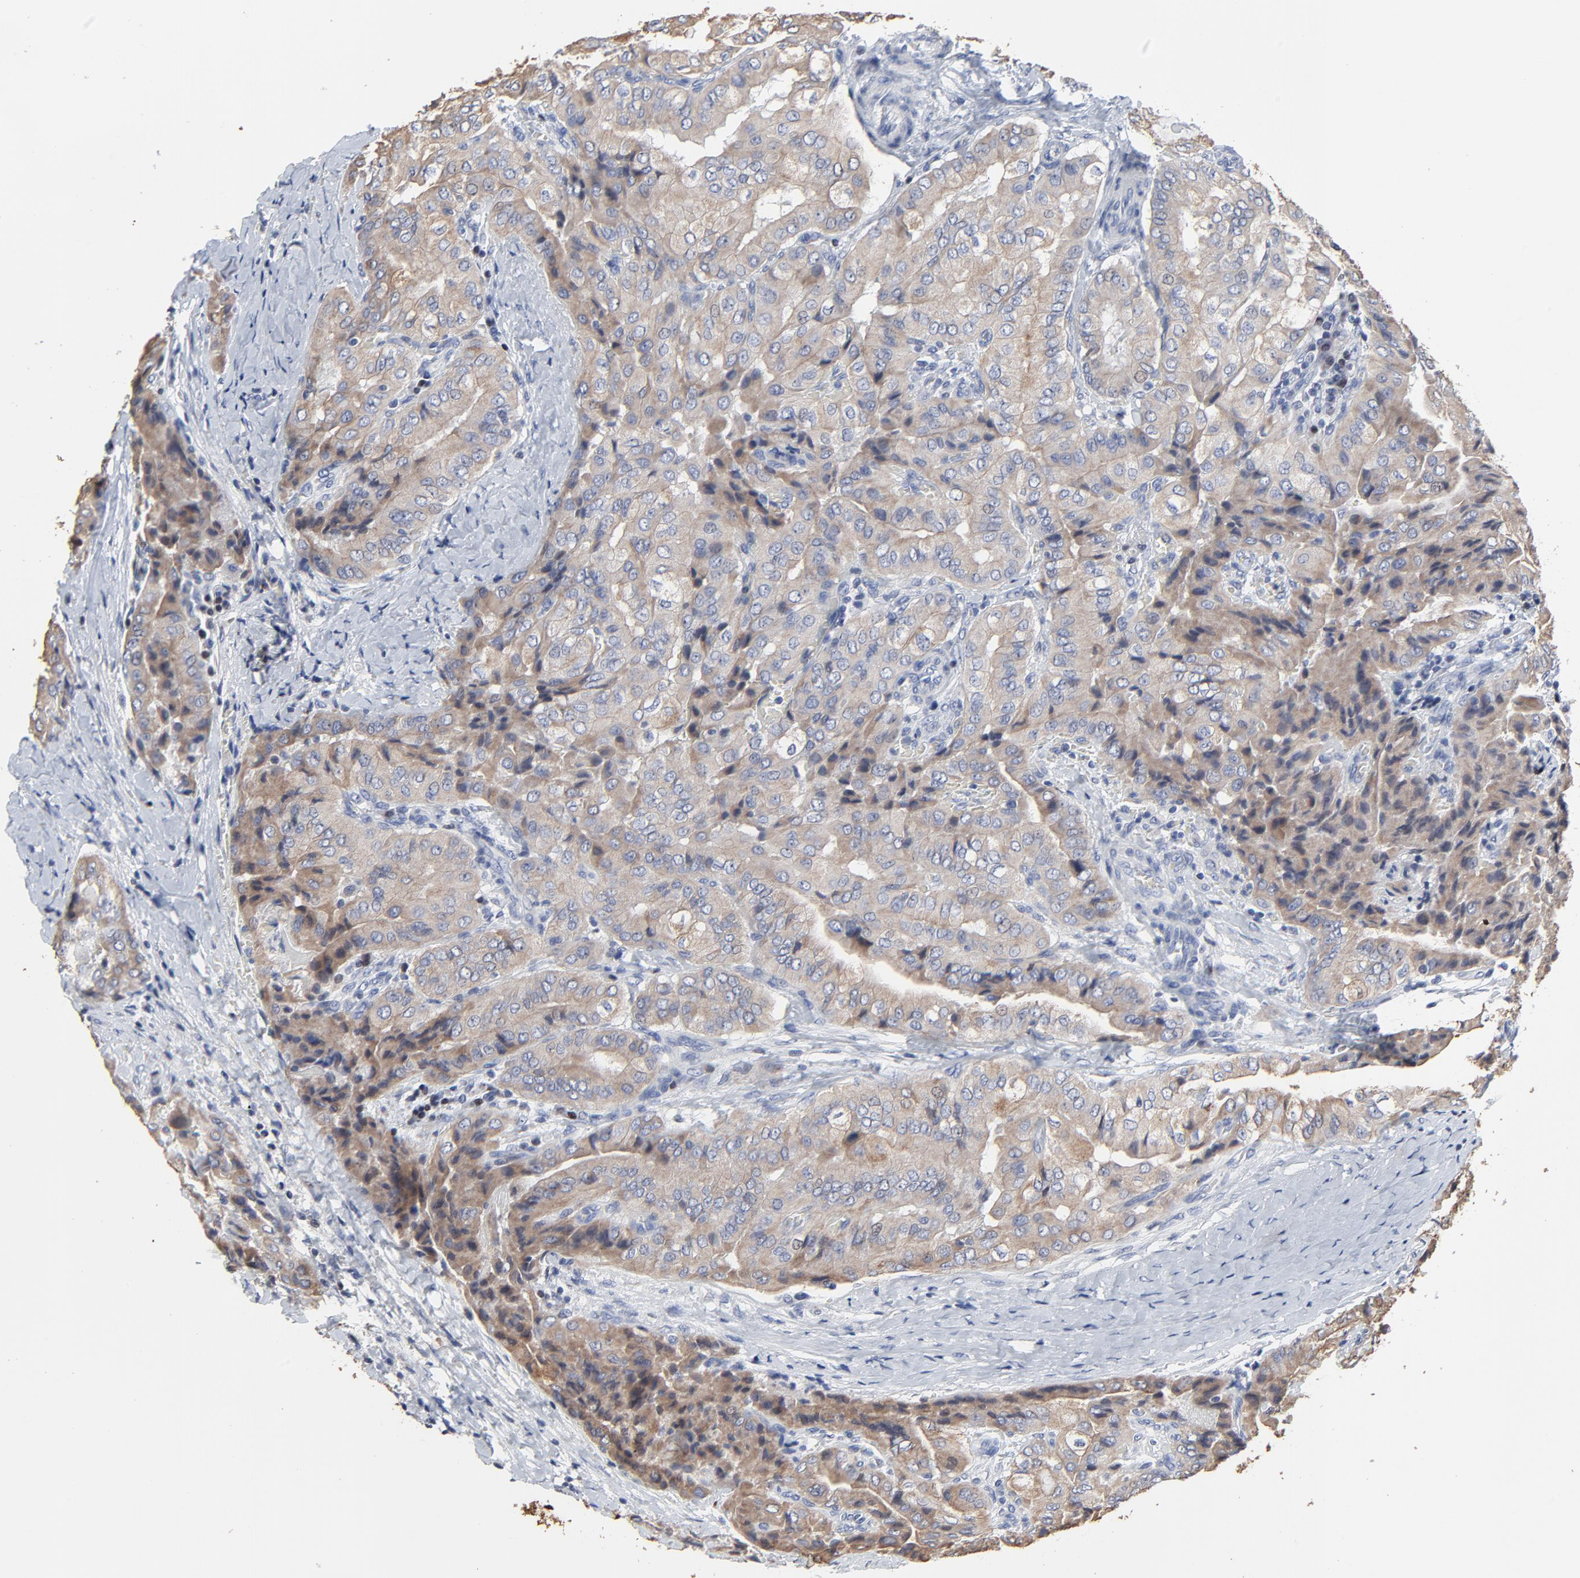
{"staining": {"intensity": "weak", "quantity": ">75%", "location": "cytoplasmic/membranous"}, "tissue": "thyroid cancer", "cell_type": "Tumor cells", "image_type": "cancer", "snomed": [{"axis": "morphology", "description": "Papillary adenocarcinoma, NOS"}, {"axis": "topography", "description": "Thyroid gland"}], "caption": "Tumor cells display low levels of weak cytoplasmic/membranous positivity in approximately >75% of cells in human thyroid cancer. (DAB (3,3'-diaminobenzidine) IHC with brightfield microscopy, high magnification).", "gene": "LNX1", "patient": {"sex": "female", "age": 71}}